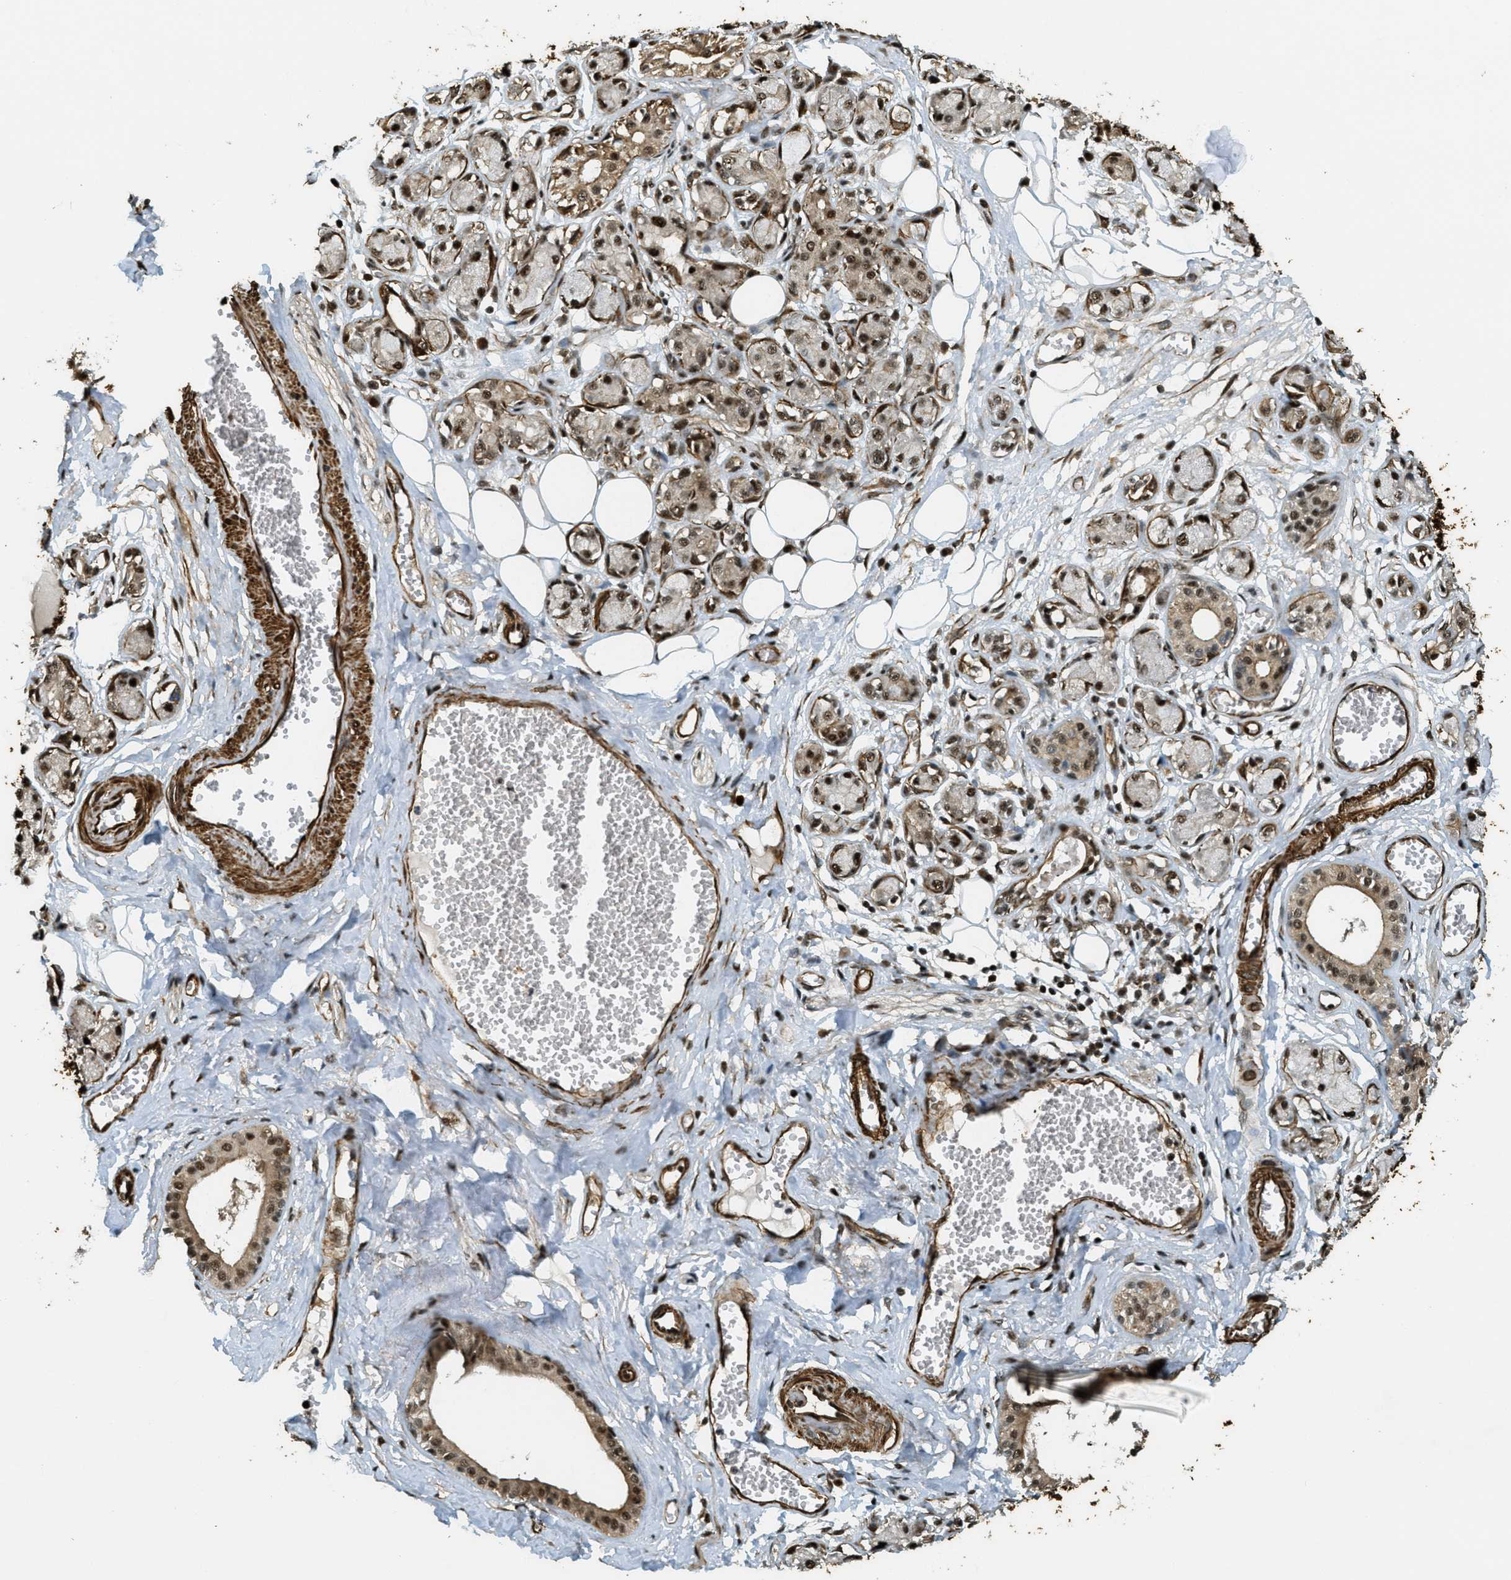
{"staining": {"intensity": "strong", "quantity": ">75%", "location": "nuclear"}, "tissue": "adipose tissue", "cell_type": "Adipocytes", "image_type": "normal", "snomed": [{"axis": "morphology", "description": "Normal tissue, NOS"}, {"axis": "morphology", "description": "Inflammation, NOS"}, {"axis": "topography", "description": "Salivary gland"}, {"axis": "topography", "description": "Peripheral nerve tissue"}], "caption": "The photomicrograph reveals staining of normal adipose tissue, revealing strong nuclear protein expression (brown color) within adipocytes.", "gene": "CFAP36", "patient": {"sex": "female", "age": 75}}